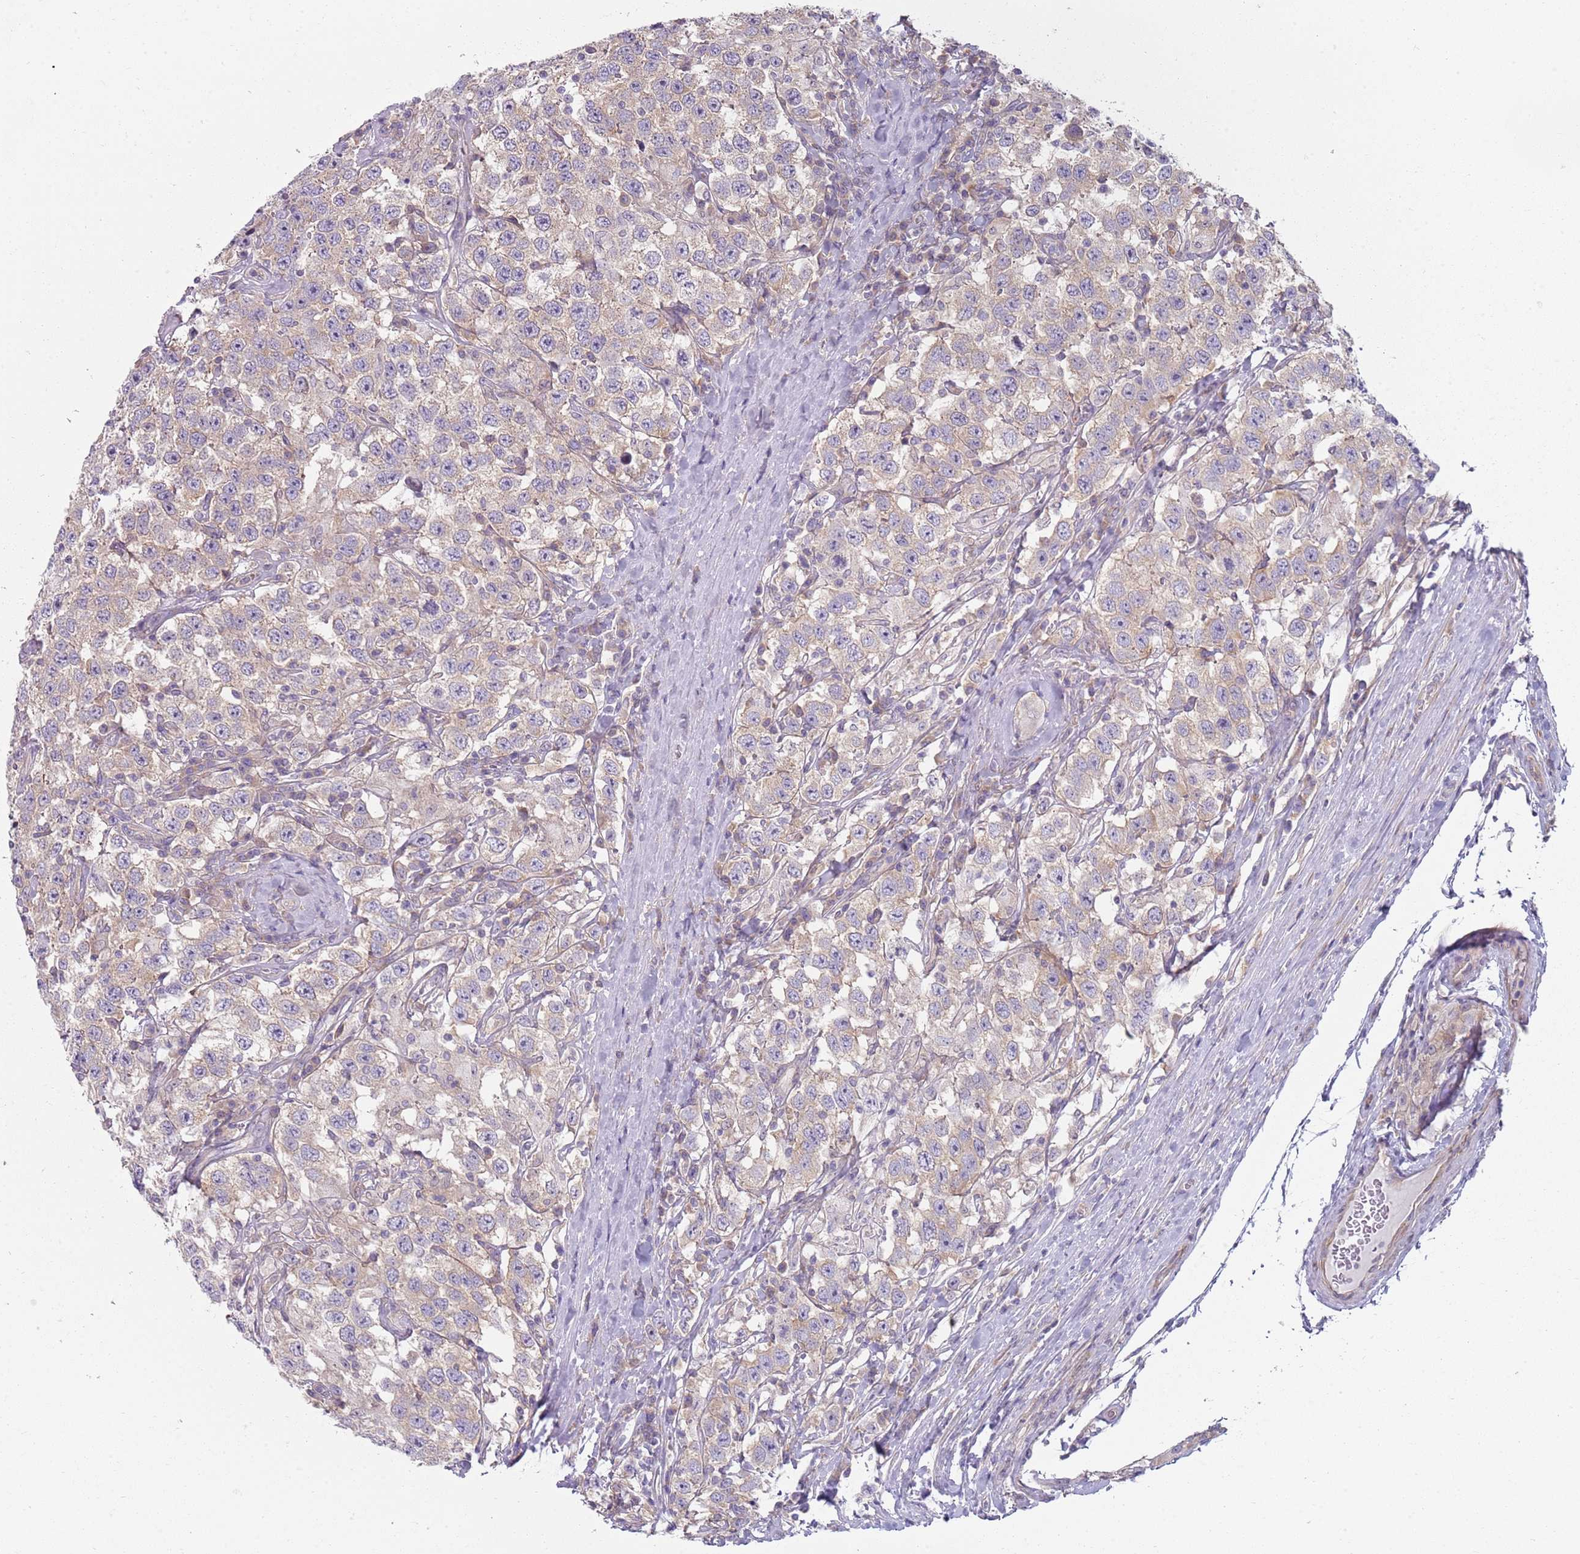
{"staining": {"intensity": "negative", "quantity": "none", "location": "none"}, "tissue": "testis cancer", "cell_type": "Tumor cells", "image_type": "cancer", "snomed": [{"axis": "morphology", "description": "Seminoma, NOS"}, {"axis": "topography", "description": "Testis"}], "caption": "This is an IHC histopathology image of testis cancer. There is no expression in tumor cells.", "gene": "SLC26A6", "patient": {"sex": "male", "age": 41}}